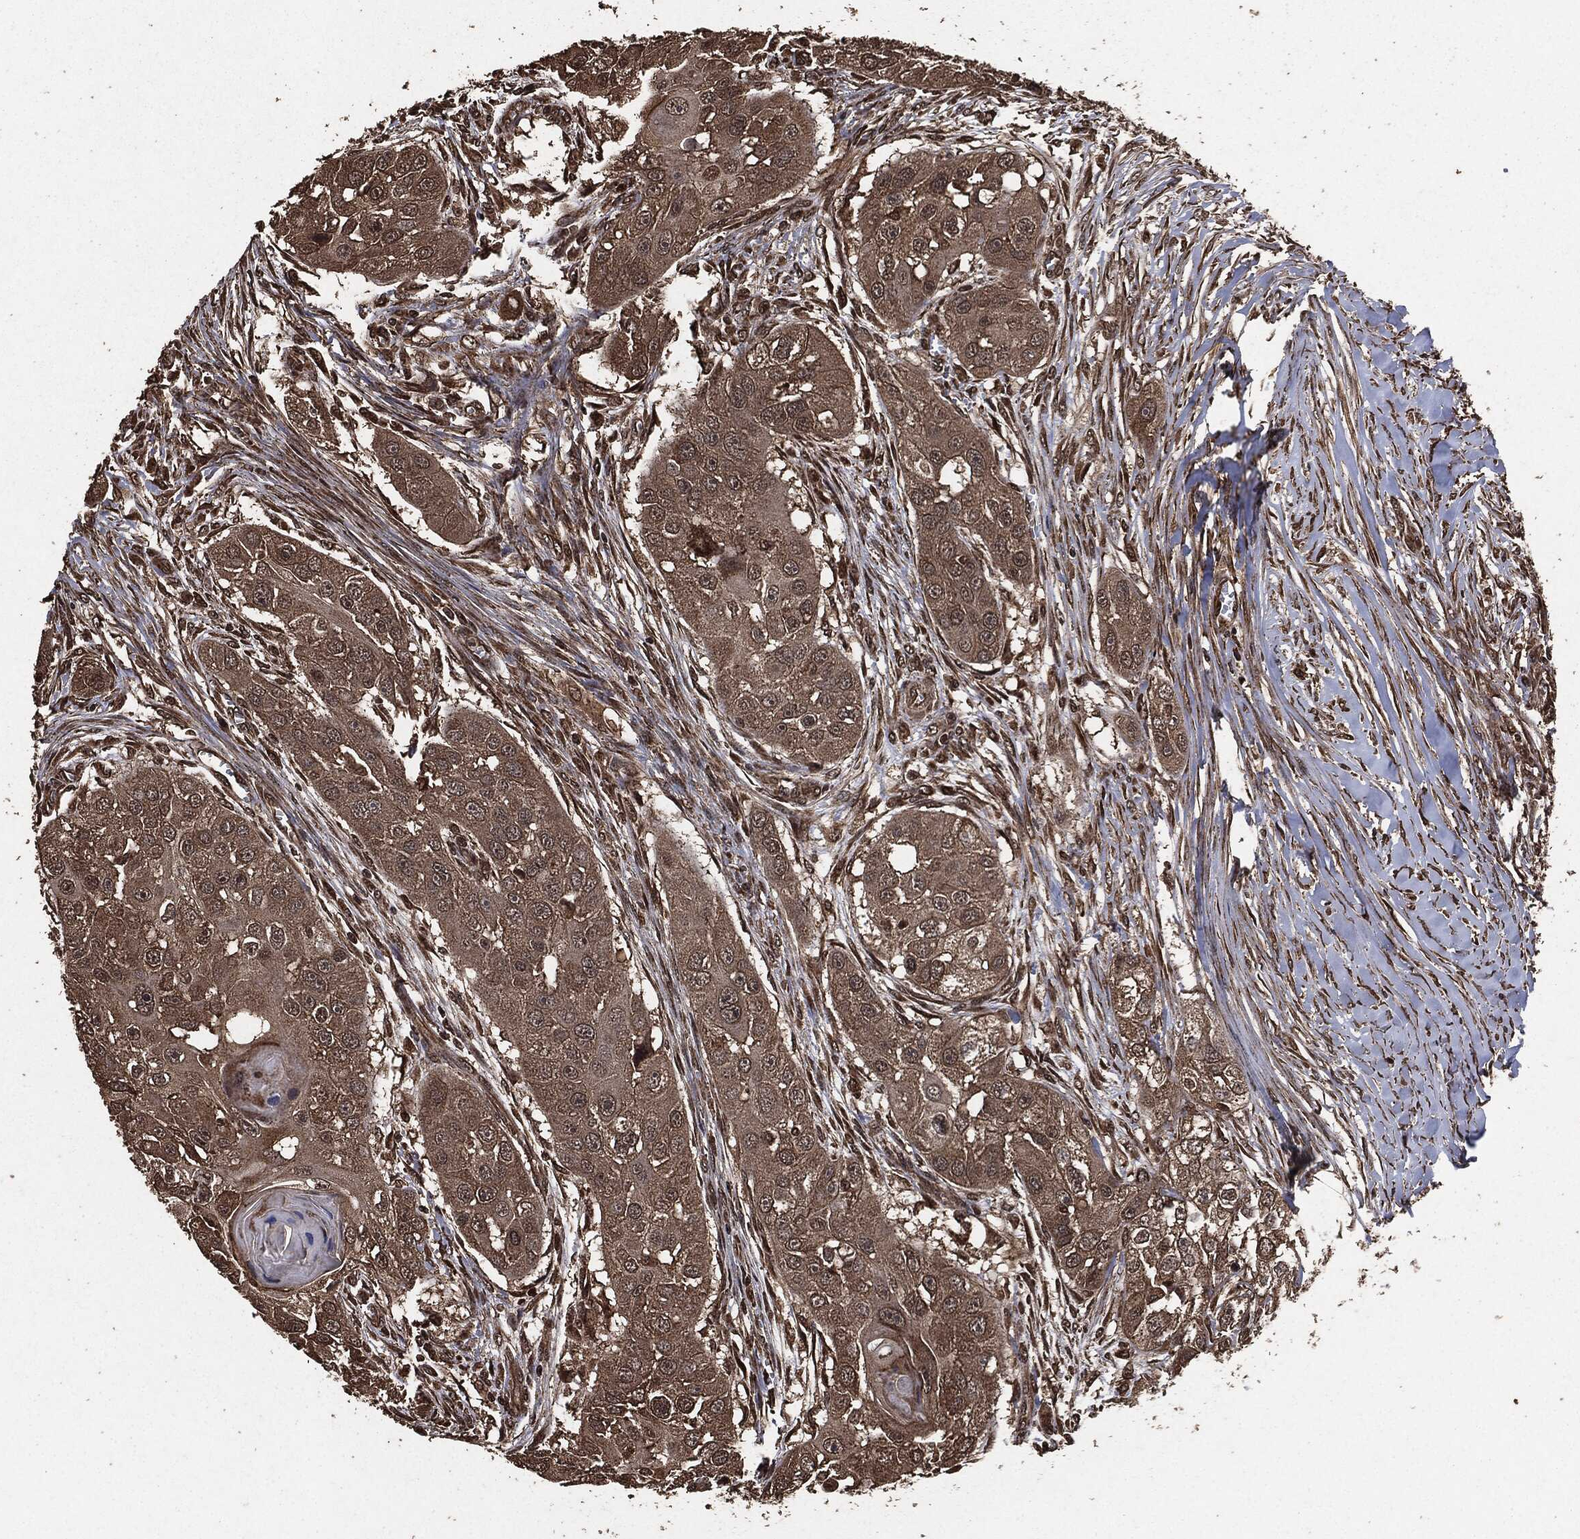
{"staining": {"intensity": "moderate", "quantity": "25%-75%", "location": "cytoplasmic/membranous"}, "tissue": "head and neck cancer", "cell_type": "Tumor cells", "image_type": "cancer", "snomed": [{"axis": "morphology", "description": "Normal tissue, NOS"}, {"axis": "morphology", "description": "Squamous cell carcinoma, NOS"}, {"axis": "topography", "description": "Skeletal muscle"}, {"axis": "topography", "description": "Head-Neck"}], "caption": "Head and neck cancer stained with a brown dye shows moderate cytoplasmic/membranous positive expression in about 25%-75% of tumor cells.", "gene": "EGFR", "patient": {"sex": "male", "age": 51}}